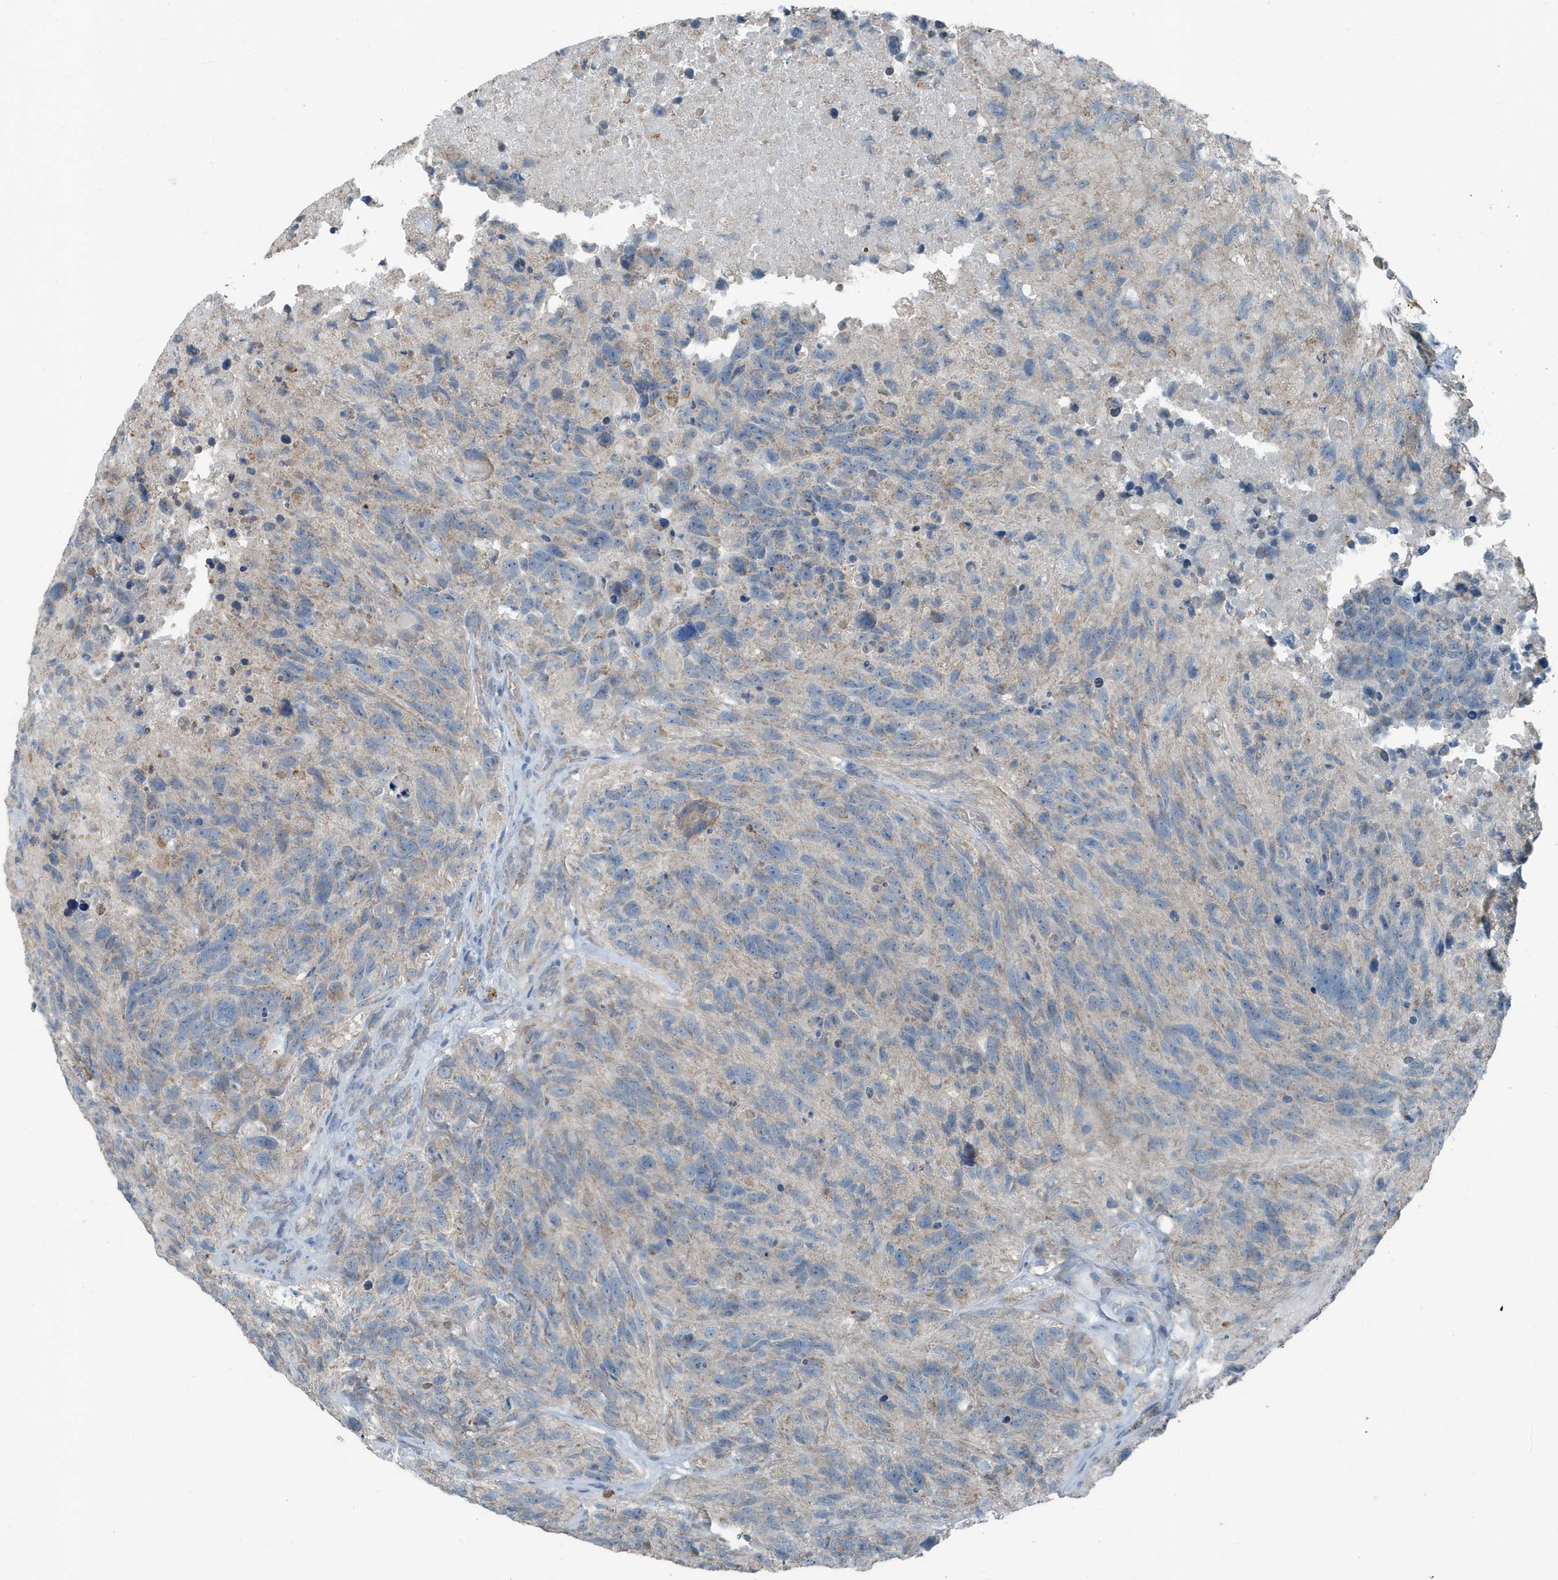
{"staining": {"intensity": "negative", "quantity": "none", "location": "none"}, "tissue": "glioma", "cell_type": "Tumor cells", "image_type": "cancer", "snomed": [{"axis": "morphology", "description": "Glioma, malignant, High grade"}, {"axis": "topography", "description": "Brain"}], "caption": "This is a micrograph of immunohistochemistry staining of malignant glioma (high-grade), which shows no expression in tumor cells.", "gene": "MT-CYB", "patient": {"sex": "male", "age": 69}}